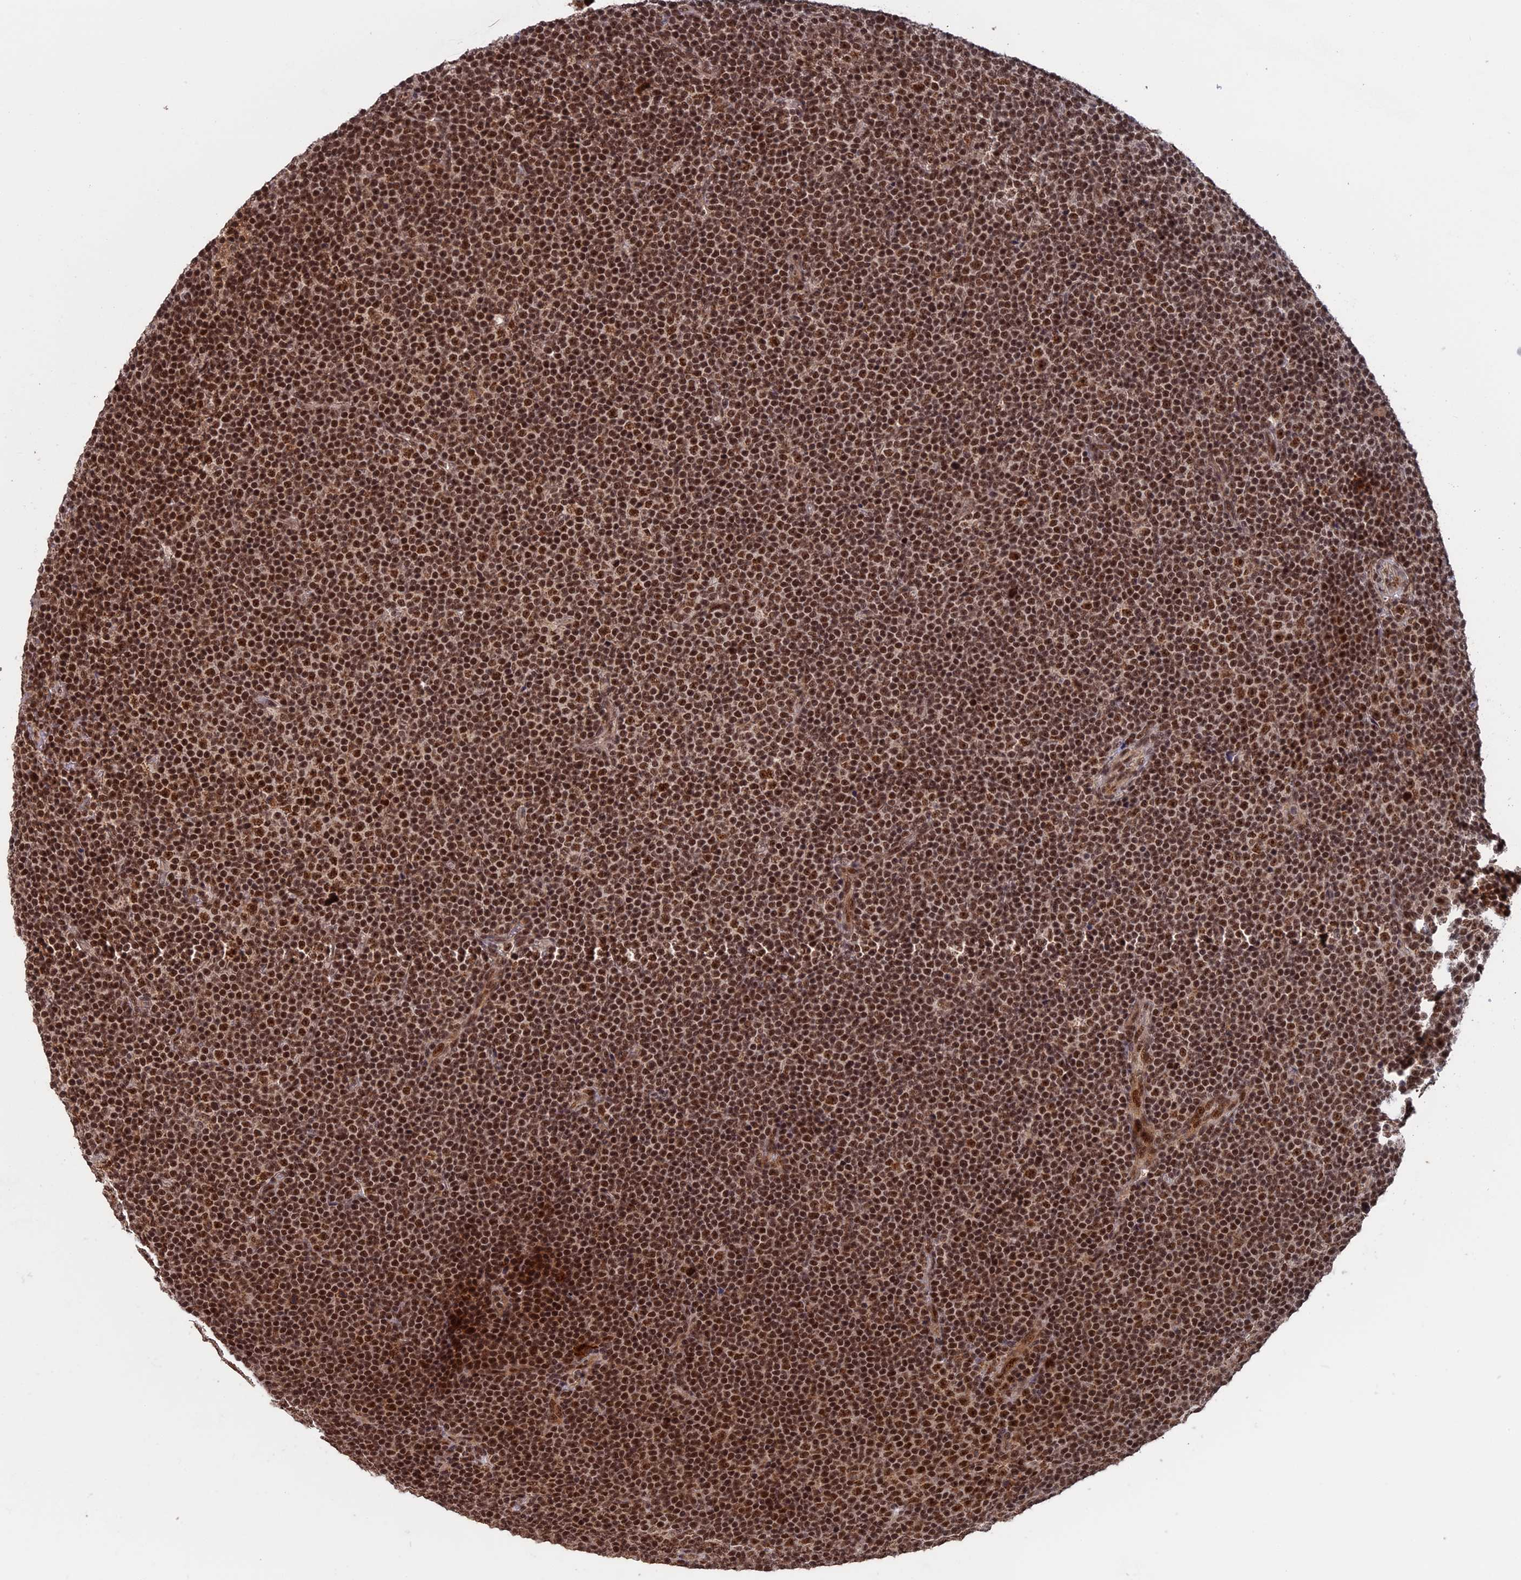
{"staining": {"intensity": "strong", "quantity": ">75%", "location": "nuclear"}, "tissue": "lymphoma", "cell_type": "Tumor cells", "image_type": "cancer", "snomed": [{"axis": "morphology", "description": "Malignant lymphoma, non-Hodgkin's type, Low grade"}, {"axis": "topography", "description": "Lymph node"}], "caption": "Immunohistochemistry (IHC) micrograph of neoplastic tissue: human lymphoma stained using immunohistochemistry shows high levels of strong protein expression localized specifically in the nuclear of tumor cells, appearing as a nuclear brown color.", "gene": "CACTIN", "patient": {"sex": "female", "age": 67}}